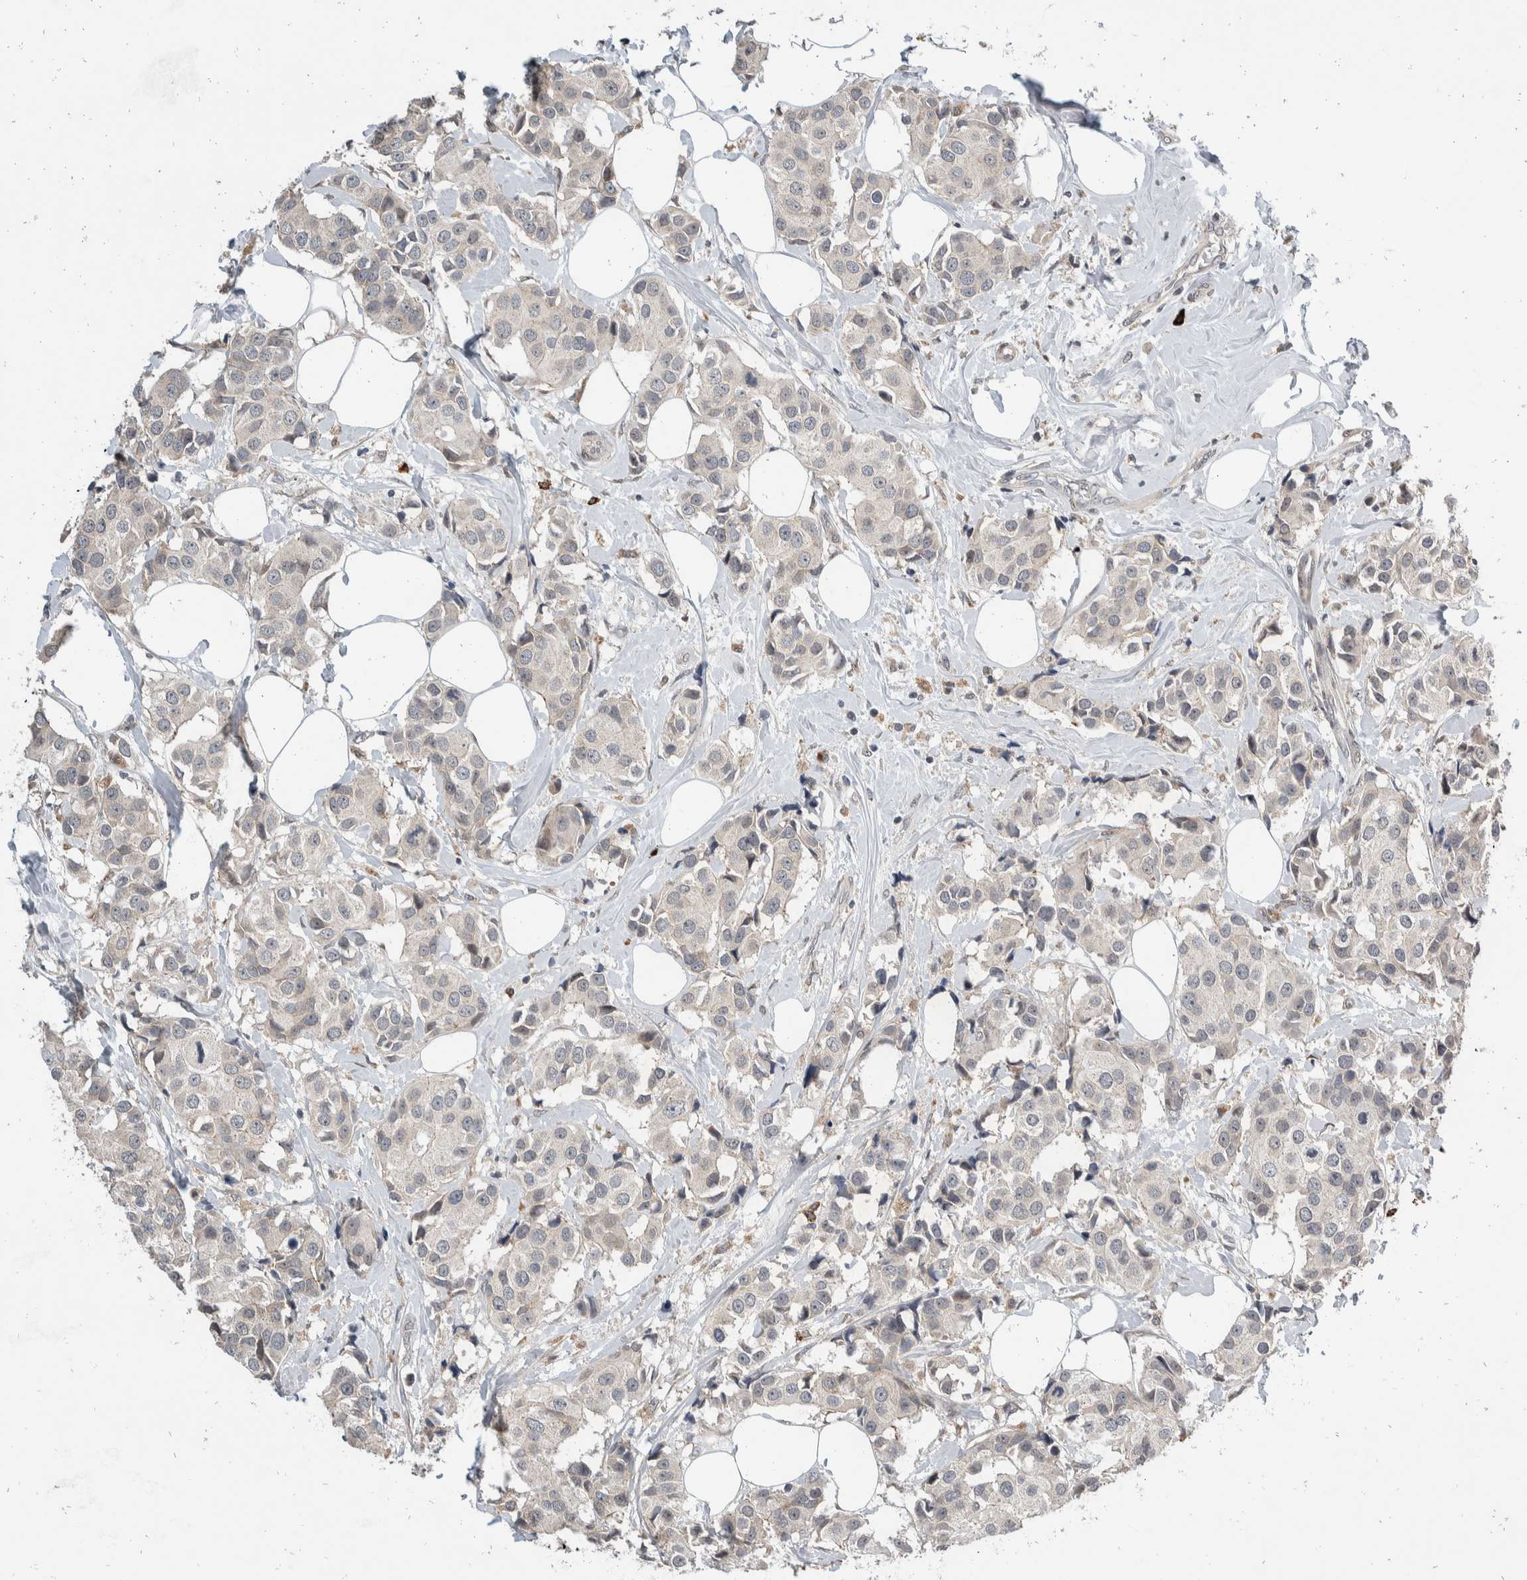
{"staining": {"intensity": "negative", "quantity": "none", "location": "none"}, "tissue": "breast cancer", "cell_type": "Tumor cells", "image_type": "cancer", "snomed": [{"axis": "morphology", "description": "Normal tissue, NOS"}, {"axis": "morphology", "description": "Duct carcinoma"}, {"axis": "topography", "description": "Breast"}], "caption": "Breast infiltrating ductal carcinoma was stained to show a protein in brown. There is no significant positivity in tumor cells.", "gene": "ZNF703", "patient": {"sex": "female", "age": 39}}